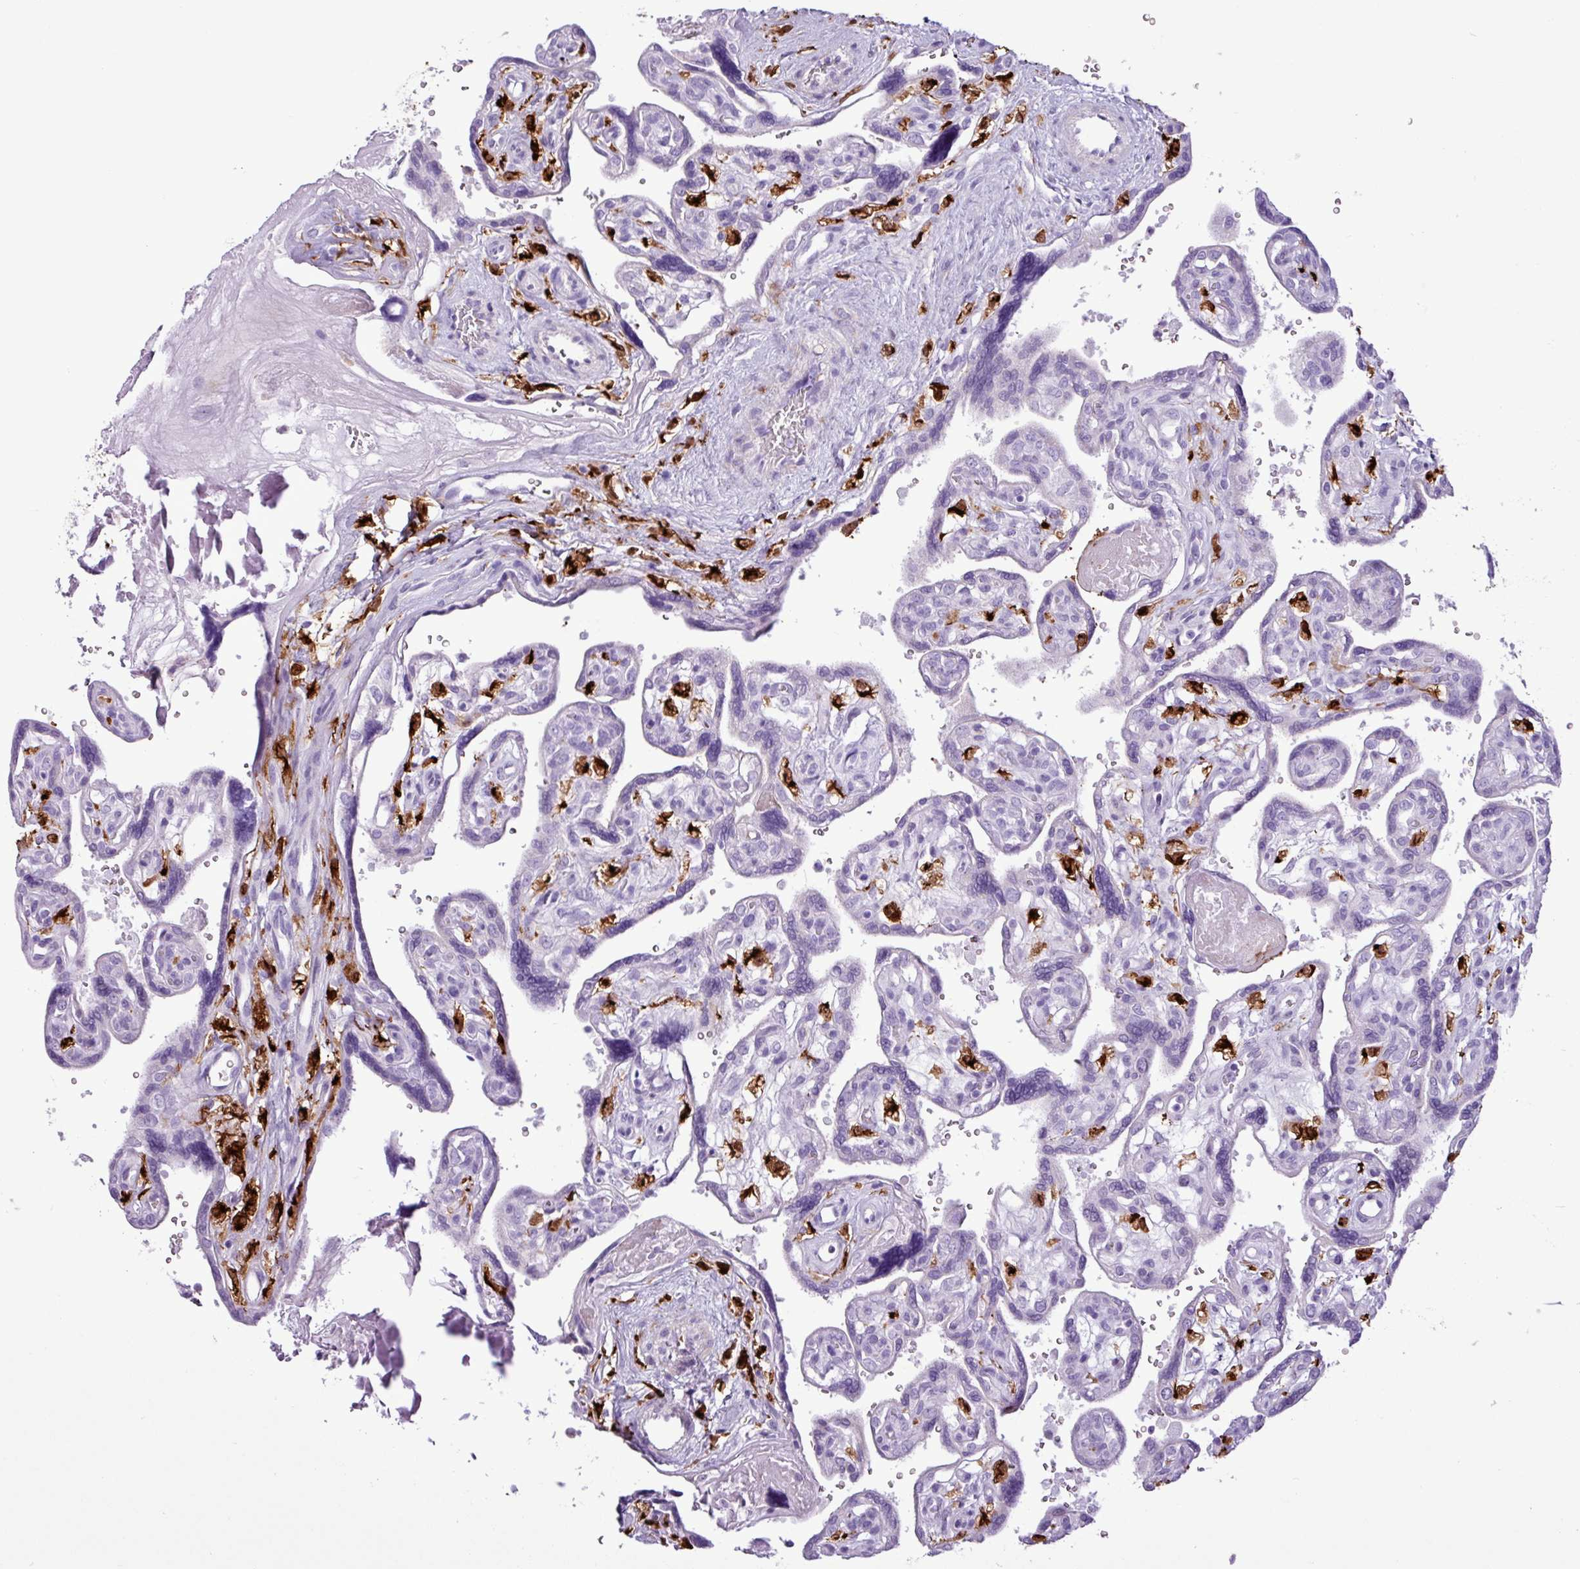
{"staining": {"intensity": "negative", "quantity": "none", "location": "none"}, "tissue": "placenta", "cell_type": "Trophoblastic cells", "image_type": "normal", "snomed": [{"axis": "morphology", "description": "Normal tissue, NOS"}, {"axis": "topography", "description": "Placenta"}], "caption": "Protein analysis of unremarkable placenta demonstrates no significant expression in trophoblastic cells.", "gene": "TMEM200C", "patient": {"sex": "female", "age": 39}}